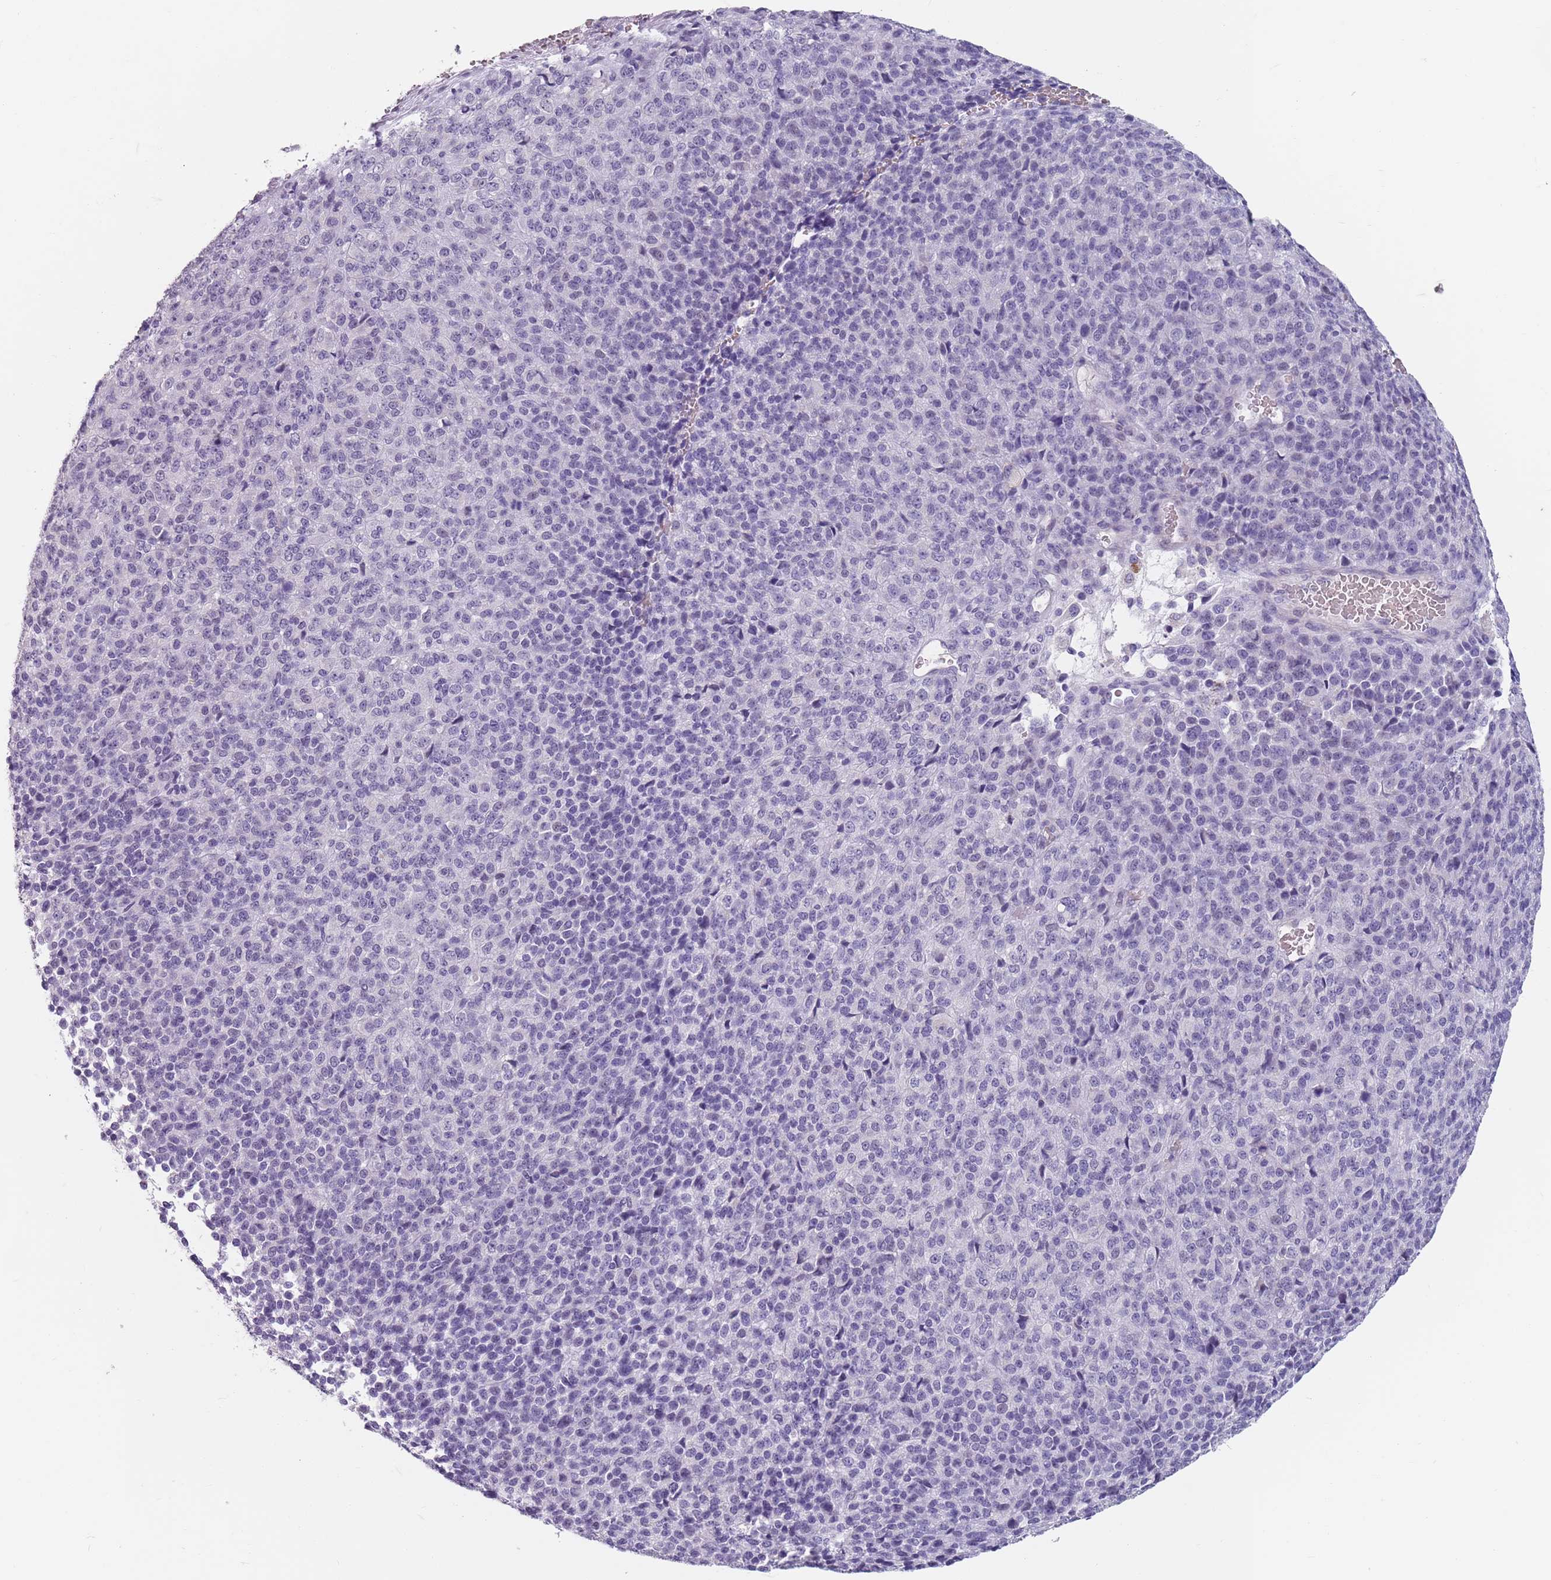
{"staining": {"intensity": "negative", "quantity": "none", "location": "none"}, "tissue": "melanoma", "cell_type": "Tumor cells", "image_type": "cancer", "snomed": [{"axis": "morphology", "description": "Malignant melanoma, Metastatic site"}, {"axis": "topography", "description": "Brain"}], "caption": "This is a image of immunohistochemistry staining of melanoma, which shows no positivity in tumor cells.", "gene": "SPESP1", "patient": {"sex": "female", "age": 56}}